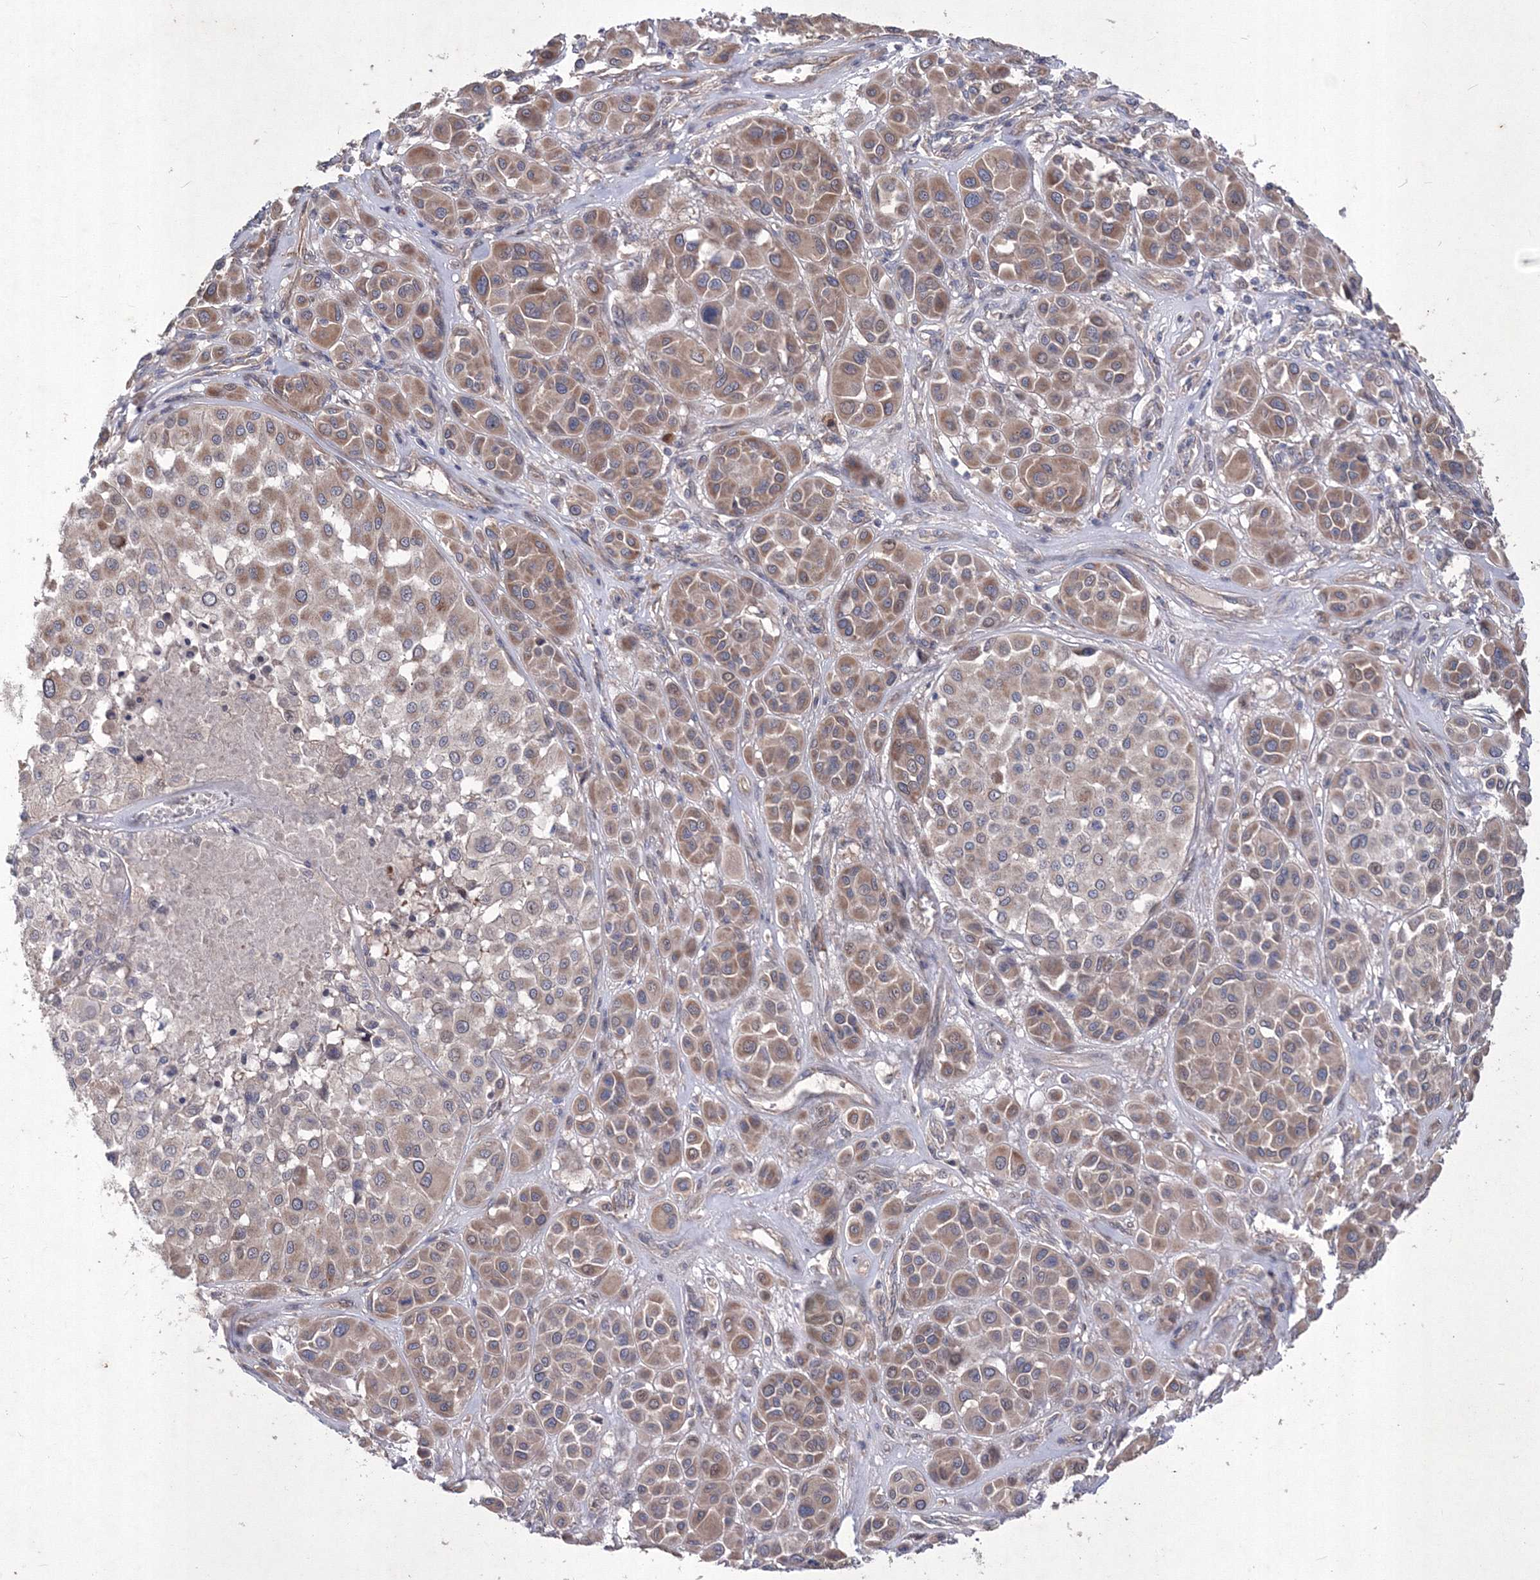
{"staining": {"intensity": "moderate", "quantity": ">75%", "location": "cytoplasmic/membranous"}, "tissue": "melanoma", "cell_type": "Tumor cells", "image_type": "cancer", "snomed": [{"axis": "morphology", "description": "Malignant melanoma, Metastatic site"}, {"axis": "topography", "description": "Soft tissue"}], "caption": "Protein staining reveals moderate cytoplasmic/membranous positivity in approximately >75% of tumor cells in malignant melanoma (metastatic site).", "gene": "MTRF1L", "patient": {"sex": "male", "age": 41}}